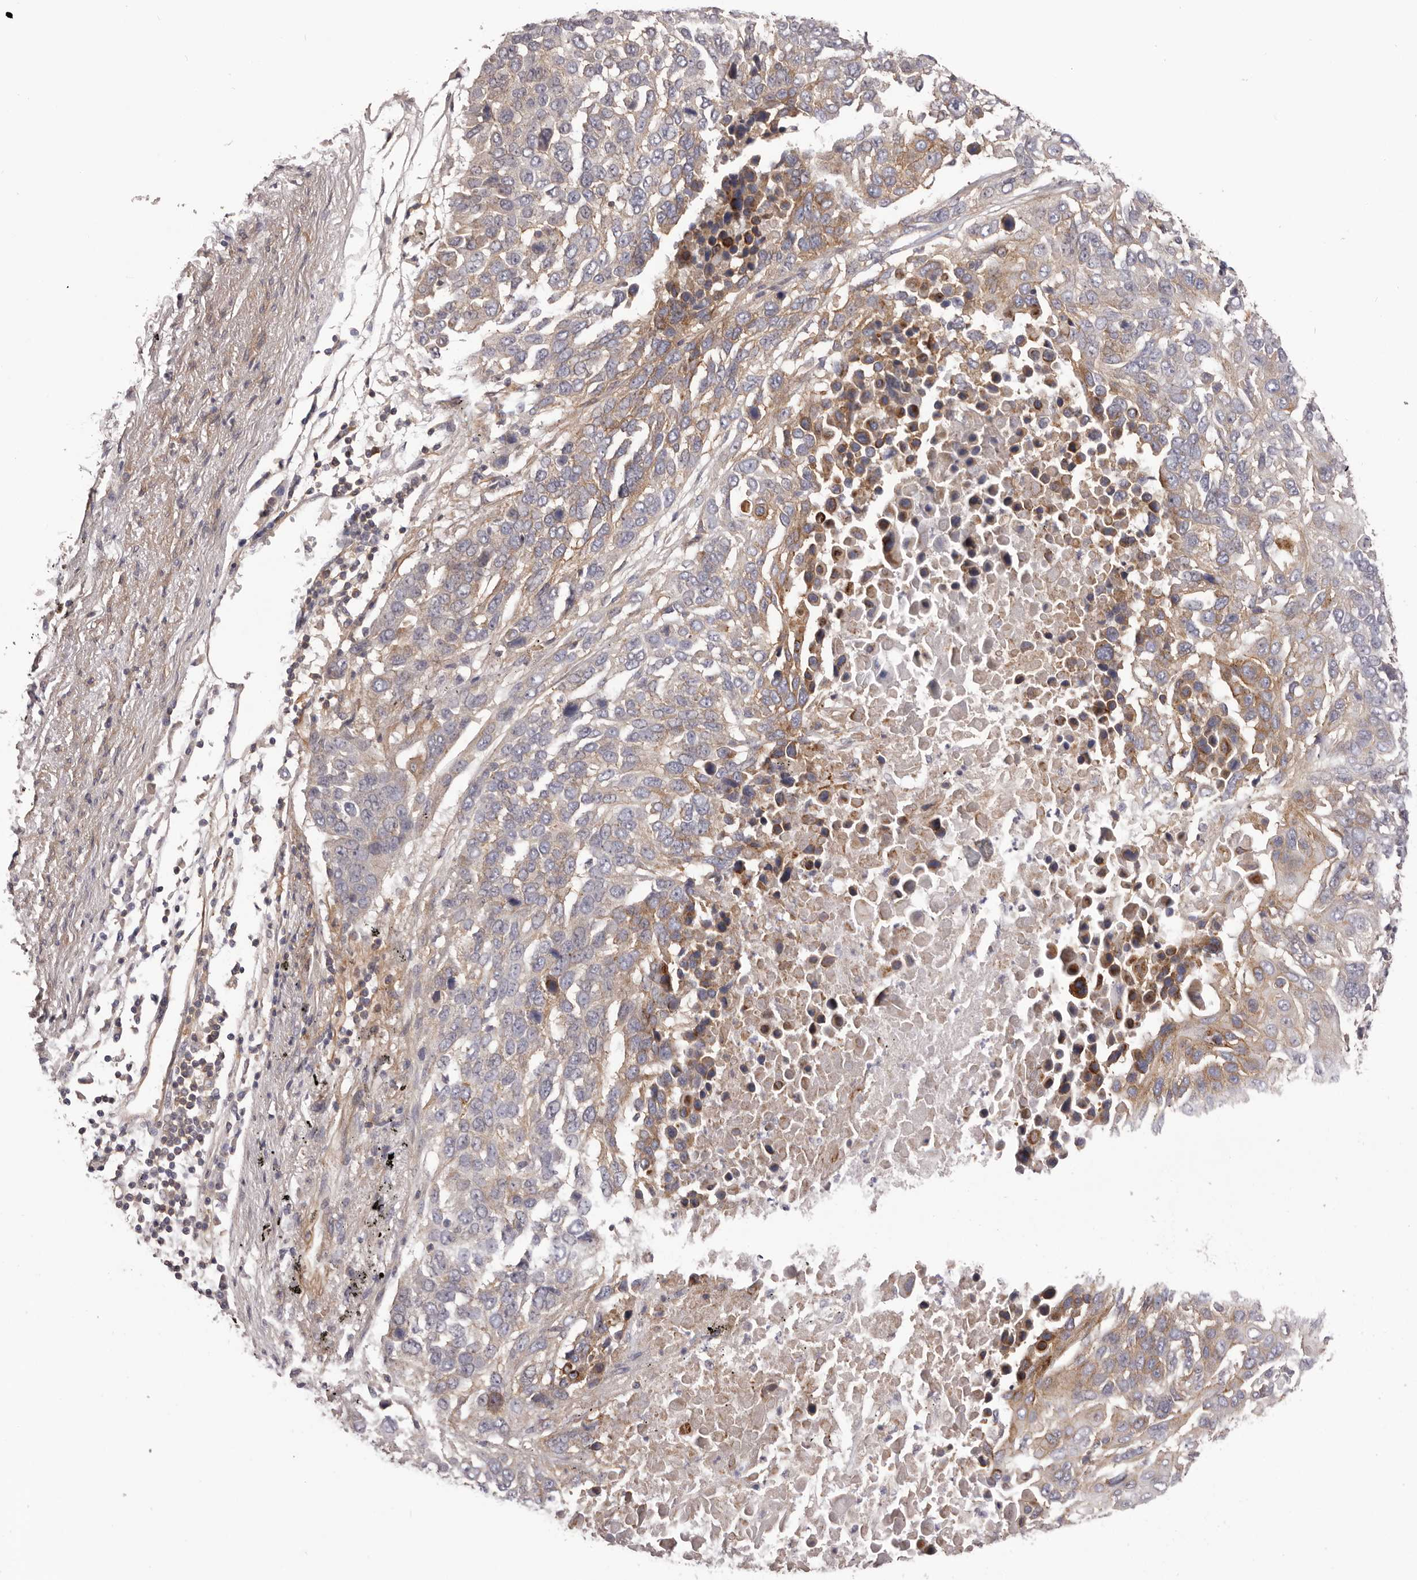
{"staining": {"intensity": "moderate", "quantity": "25%-75%", "location": "cytoplasmic/membranous"}, "tissue": "lung cancer", "cell_type": "Tumor cells", "image_type": "cancer", "snomed": [{"axis": "morphology", "description": "Squamous cell carcinoma, NOS"}, {"axis": "topography", "description": "Lung"}], "caption": "The image displays a brown stain indicating the presence of a protein in the cytoplasmic/membranous of tumor cells in lung cancer. (brown staining indicates protein expression, while blue staining denotes nuclei).", "gene": "DMRT2", "patient": {"sex": "male", "age": 66}}